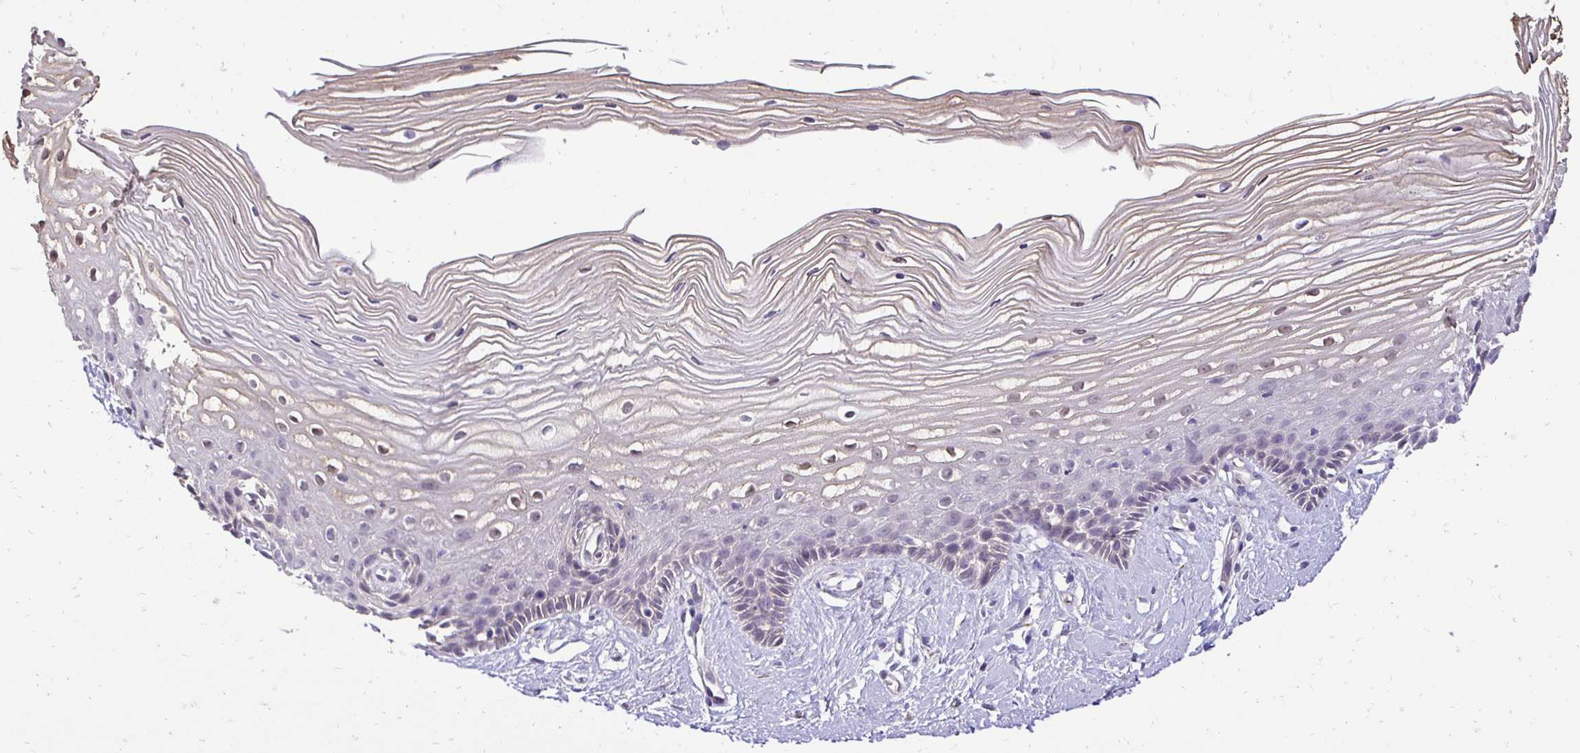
{"staining": {"intensity": "weak", "quantity": "<25%", "location": "cytoplasmic/membranous"}, "tissue": "cervix", "cell_type": "Squamous epithelial cells", "image_type": "normal", "snomed": [{"axis": "morphology", "description": "Normal tissue, NOS"}, {"axis": "topography", "description": "Cervix"}], "caption": "A photomicrograph of cervix stained for a protein reveals no brown staining in squamous epithelial cells. (DAB (3,3'-diaminobenzidine) IHC, high magnification).", "gene": "SLC9A1", "patient": {"sex": "female", "age": 40}}